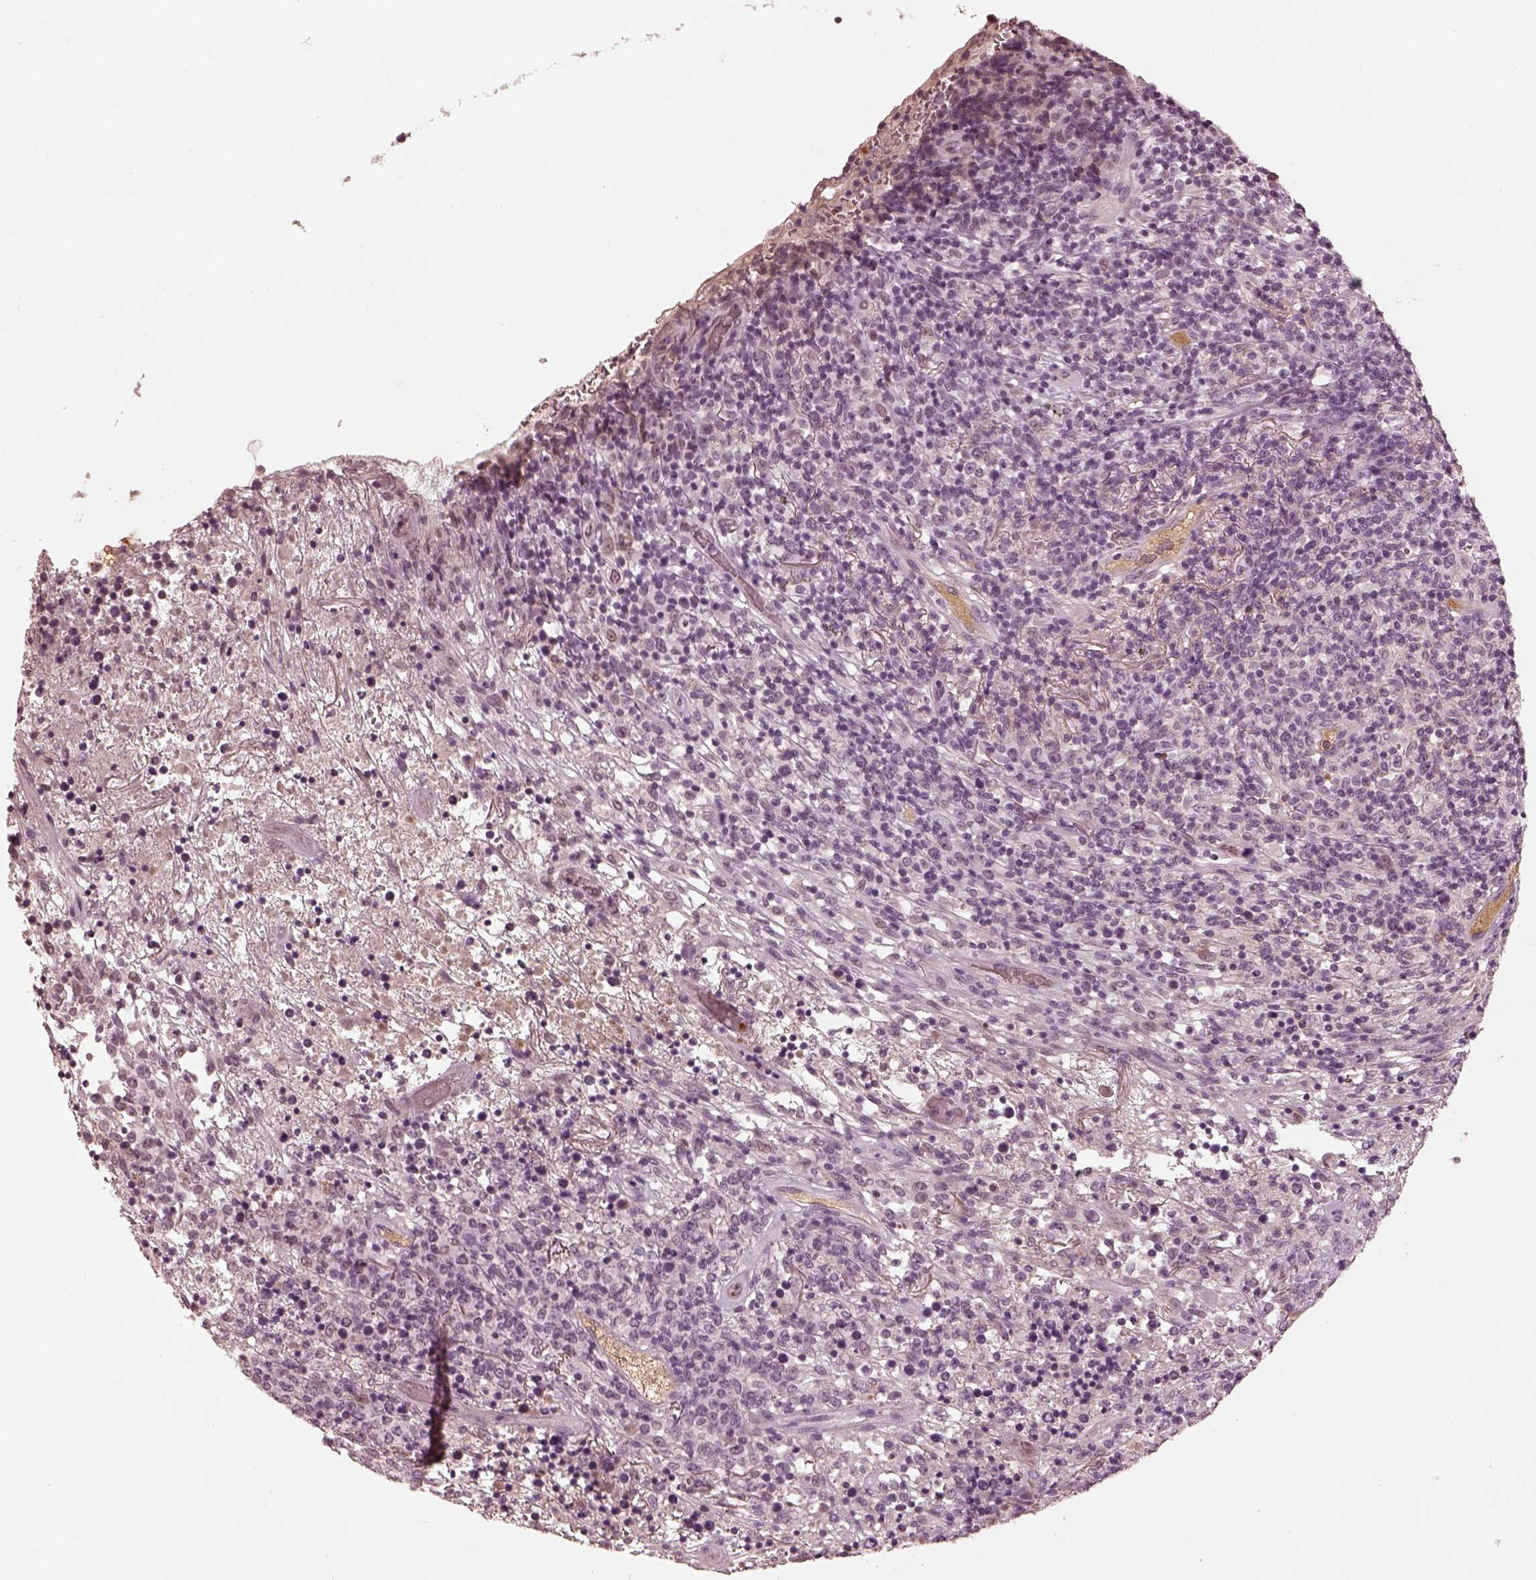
{"staining": {"intensity": "negative", "quantity": "none", "location": "none"}, "tissue": "lymphoma", "cell_type": "Tumor cells", "image_type": "cancer", "snomed": [{"axis": "morphology", "description": "Malignant lymphoma, non-Hodgkin's type, High grade"}, {"axis": "topography", "description": "Lung"}], "caption": "This photomicrograph is of lymphoma stained with immunohistochemistry (IHC) to label a protein in brown with the nuclei are counter-stained blue. There is no expression in tumor cells.", "gene": "KCNA2", "patient": {"sex": "male", "age": 79}}